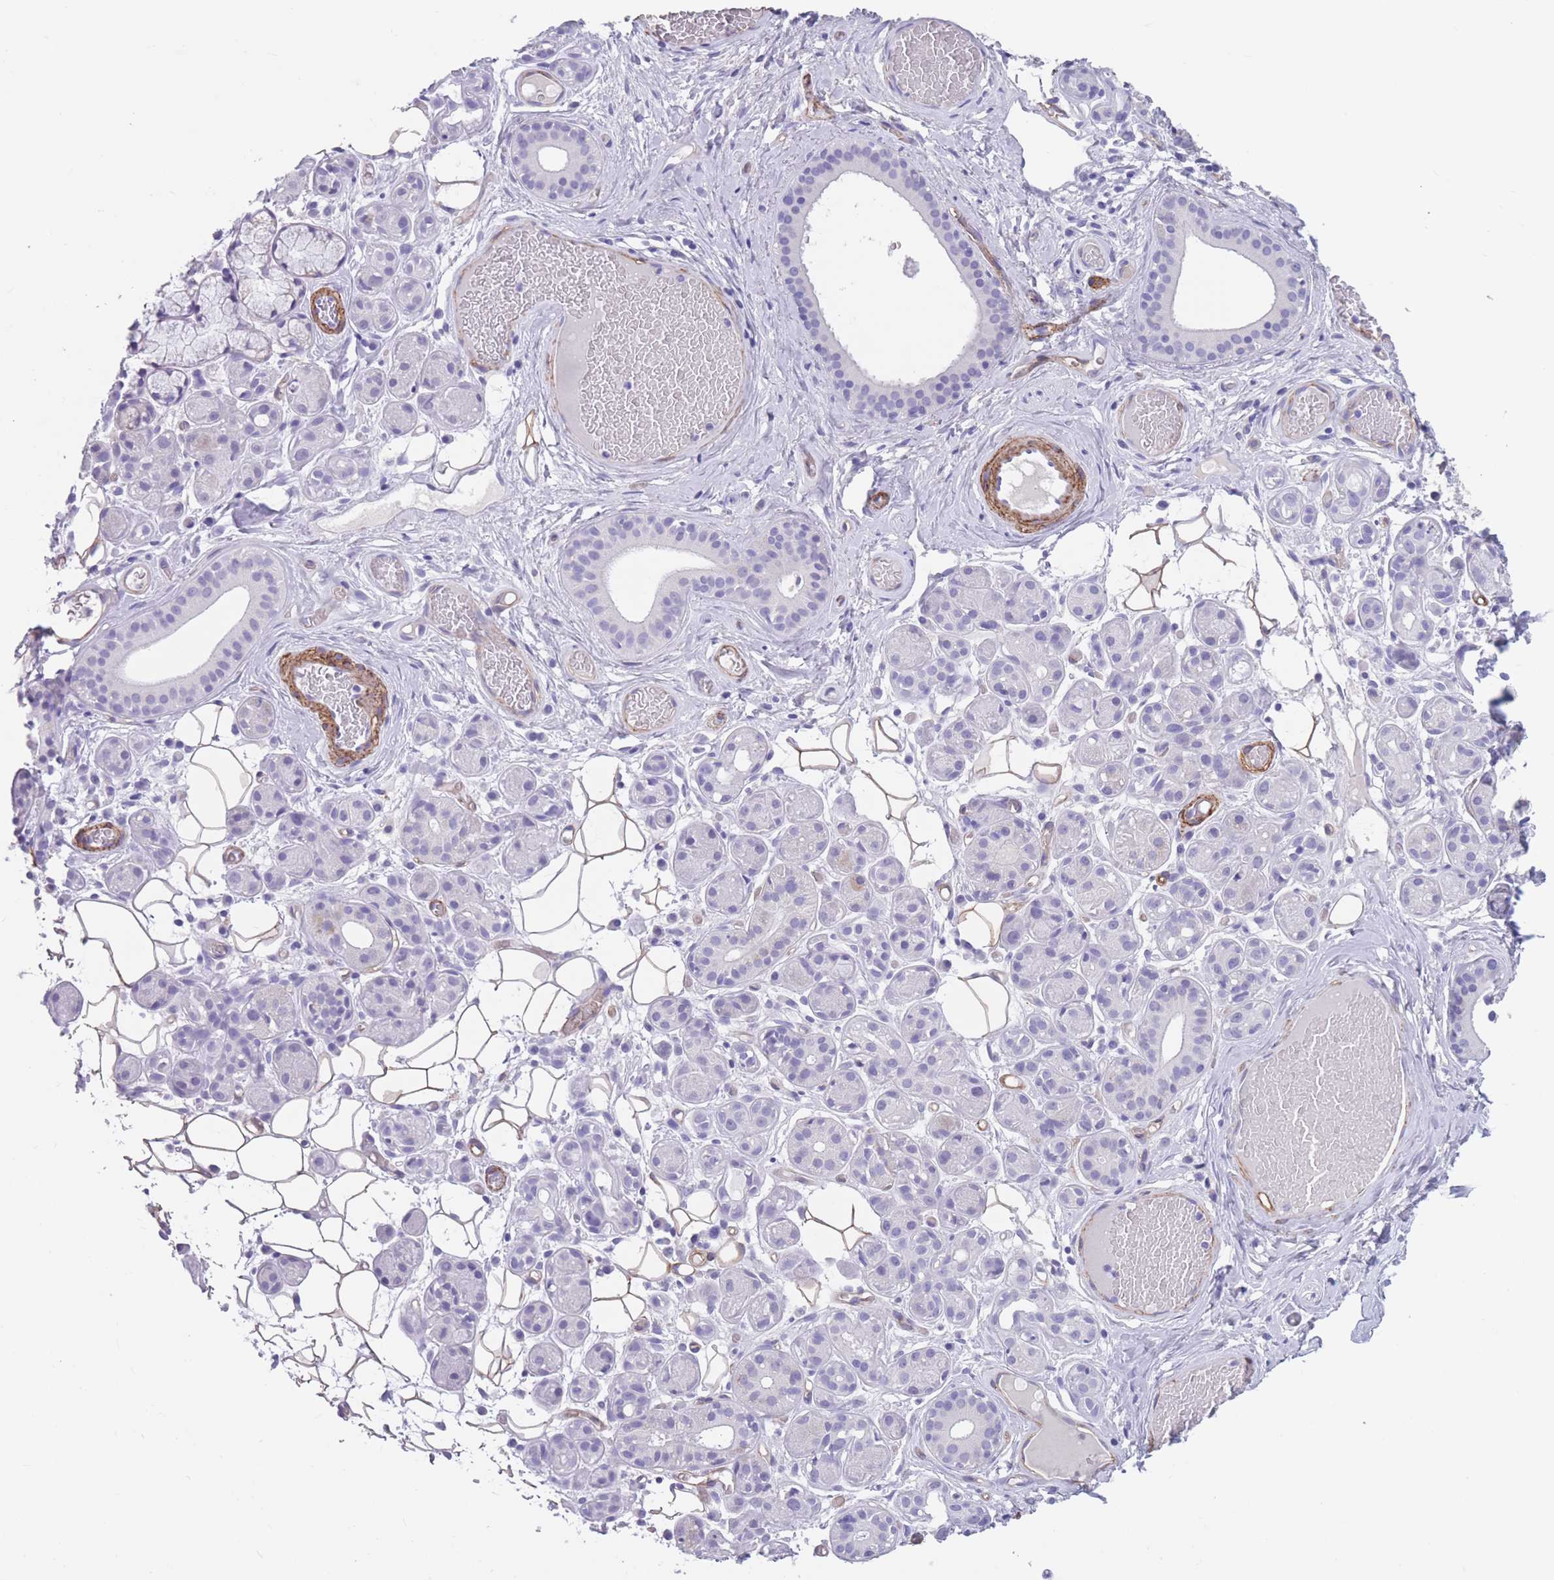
{"staining": {"intensity": "weak", "quantity": "<25%", "location": "cytoplasmic/membranous"}, "tissue": "salivary gland", "cell_type": "Glandular cells", "image_type": "normal", "snomed": [{"axis": "morphology", "description": "Normal tissue, NOS"}, {"axis": "topography", "description": "Salivary gland"}], "caption": "Human salivary gland stained for a protein using immunohistochemistry (IHC) reveals no positivity in glandular cells.", "gene": "DPYD", "patient": {"sex": "male", "age": 82}}